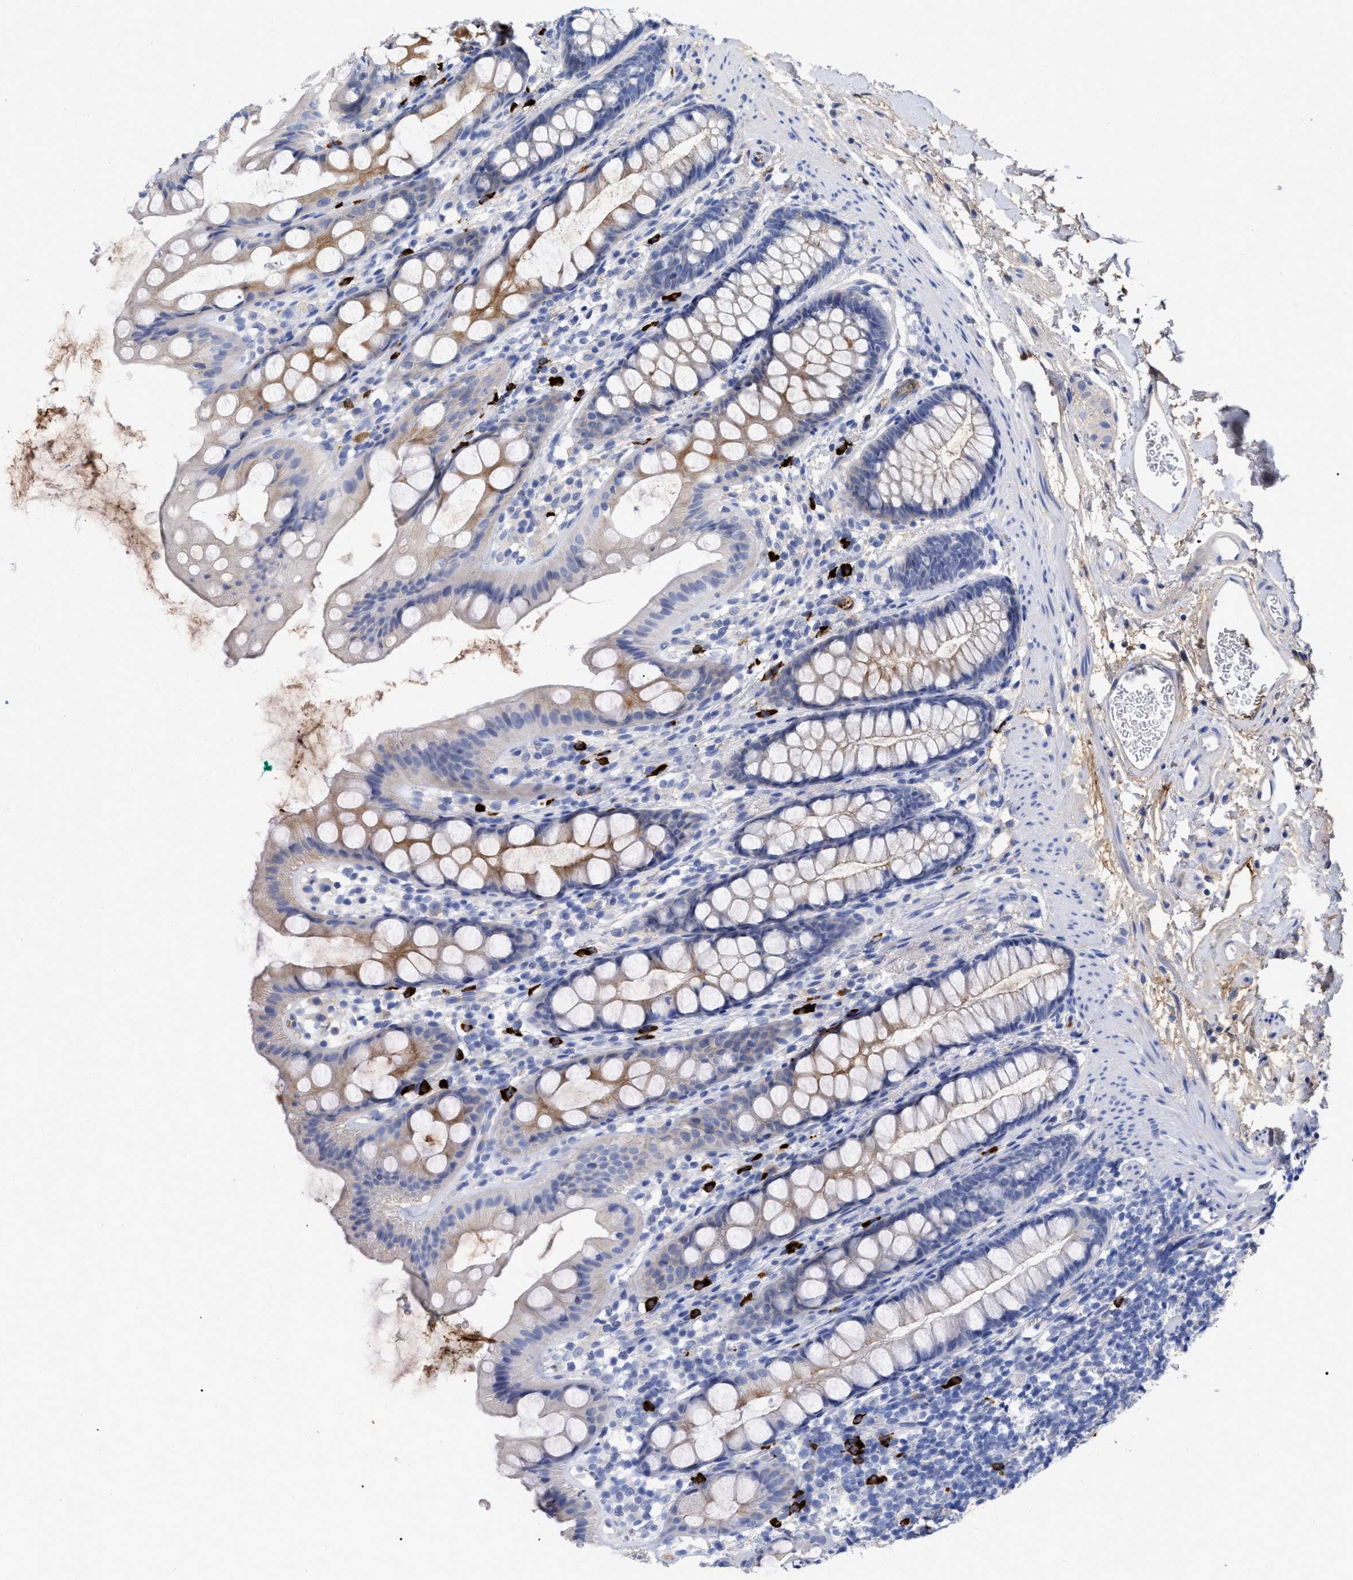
{"staining": {"intensity": "moderate", "quantity": "25%-75%", "location": "cytoplasmic/membranous"}, "tissue": "rectum", "cell_type": "Glandular cells", "image_type": "normal", "snomed": [{"axis": "morphology", "description": "Normal tissue, NOS"}, {"axis": "topography", "description": "Rectum"}], "caption": "High-power microscopy captured an immunohistochemistry (IHC) photomicrograph of unremarkable rectum, revealing moderate cytoplasmic/membranous staining in about 25%-75% of glandular cells. (IHC, brightfield microscopy, high magnification).", "gene": "IGHV5", "patient": {"sex": "female", "age": 65}}